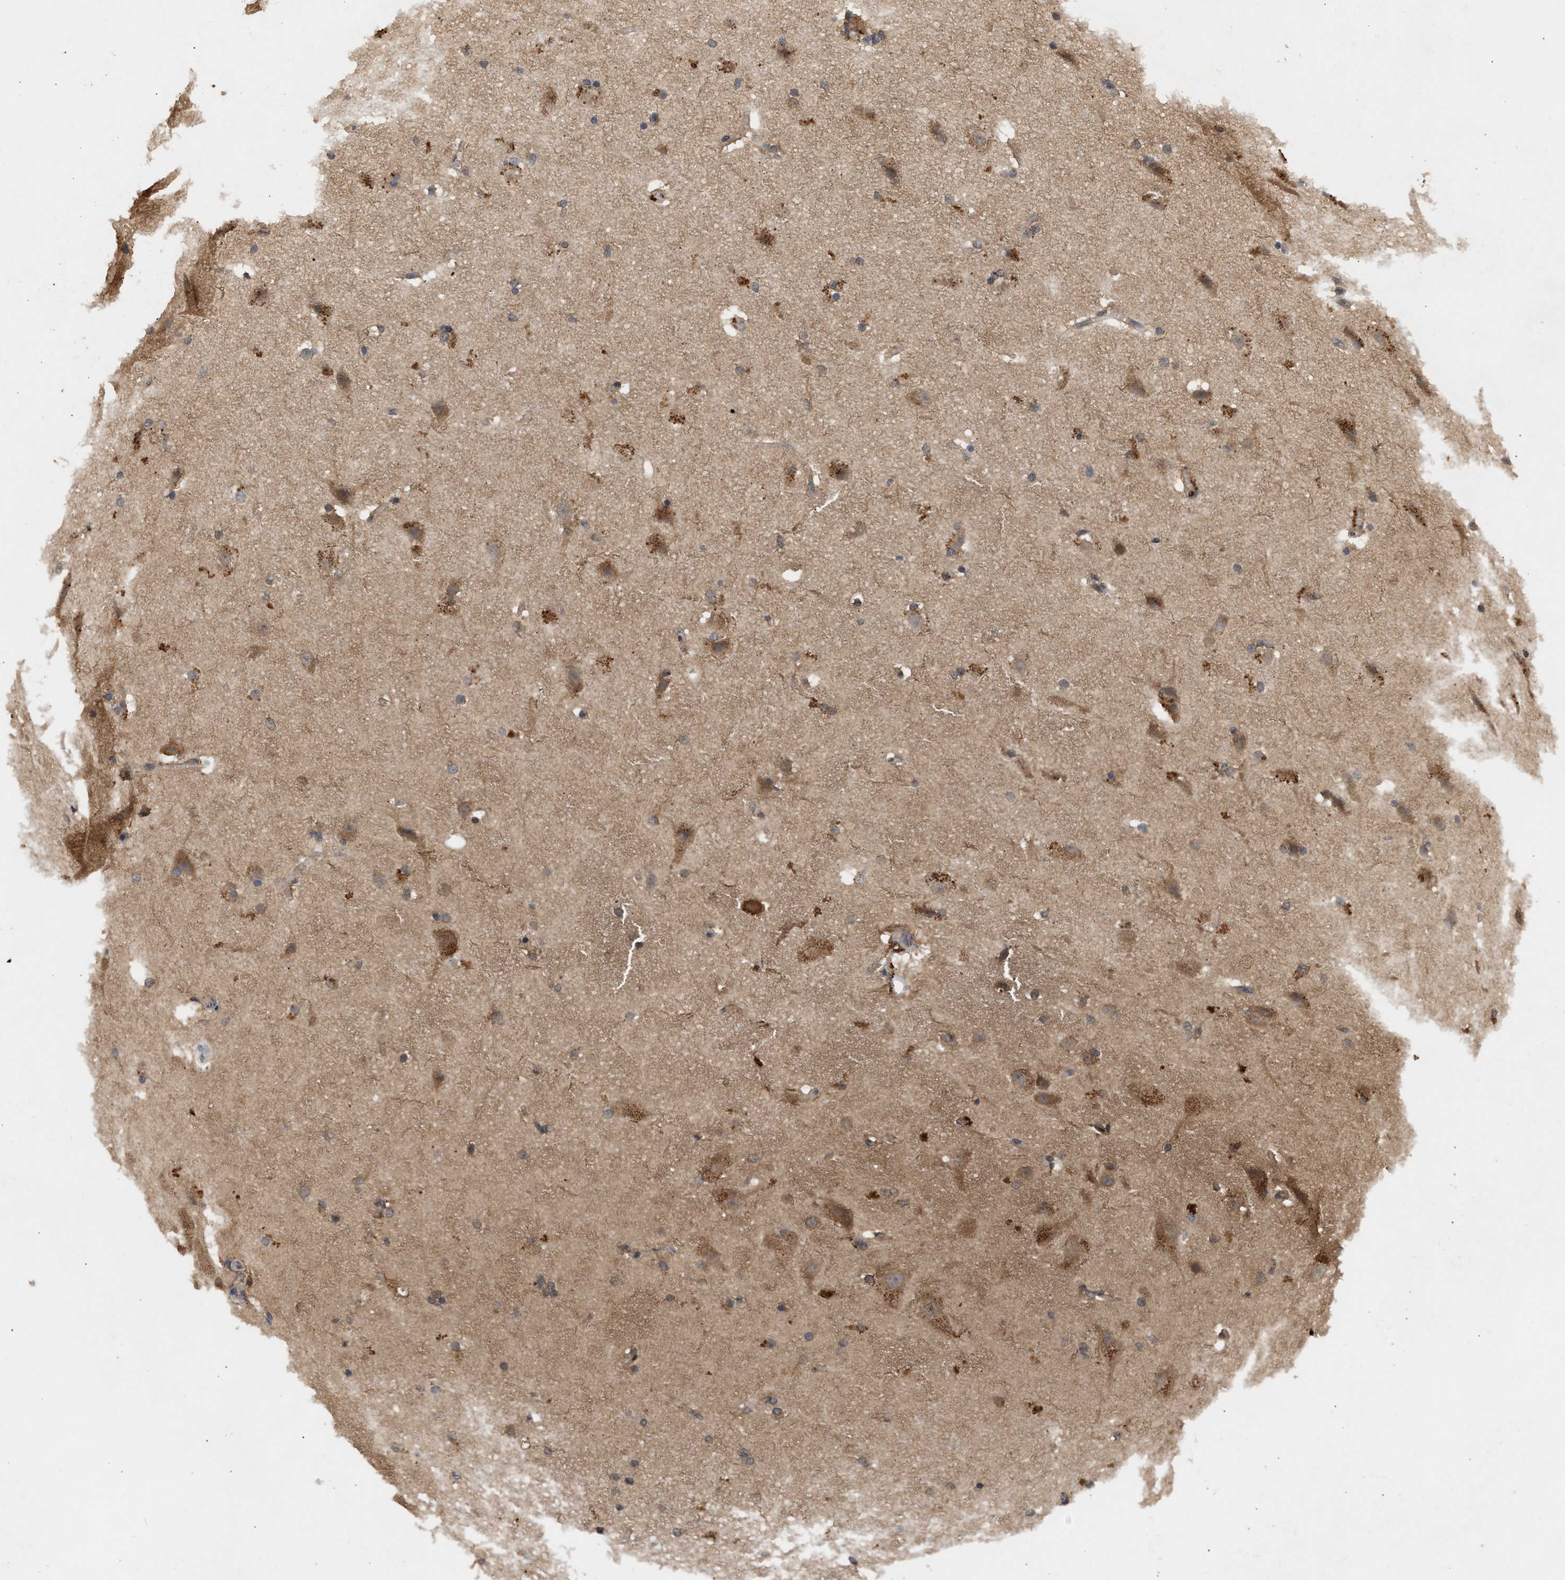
{"staining": {"intensity": "weak", "quantity": "25%-75%", "location": "cytoplasmic/membranous"}, "tissue": "cerebral cortex", "cell_type": "Endothelial cells", "image_type": "normal", "snomed": [{"axis": "morphology", "description": "Normal tissue, NOS"}, {"axis": "topography", "description": "Cerebral cortex"}, {"axis": "topography", "description": "Hippocampus"}], "caption": "There is low levels of weak cytoplasmic/membranous expression in endothelial cells of unremarkable cerebral cortex, as demonstrated by immunohistochemical staining (brown color).", "gene": "FITM1", "patient": {"sex": "female", "age": 19}}